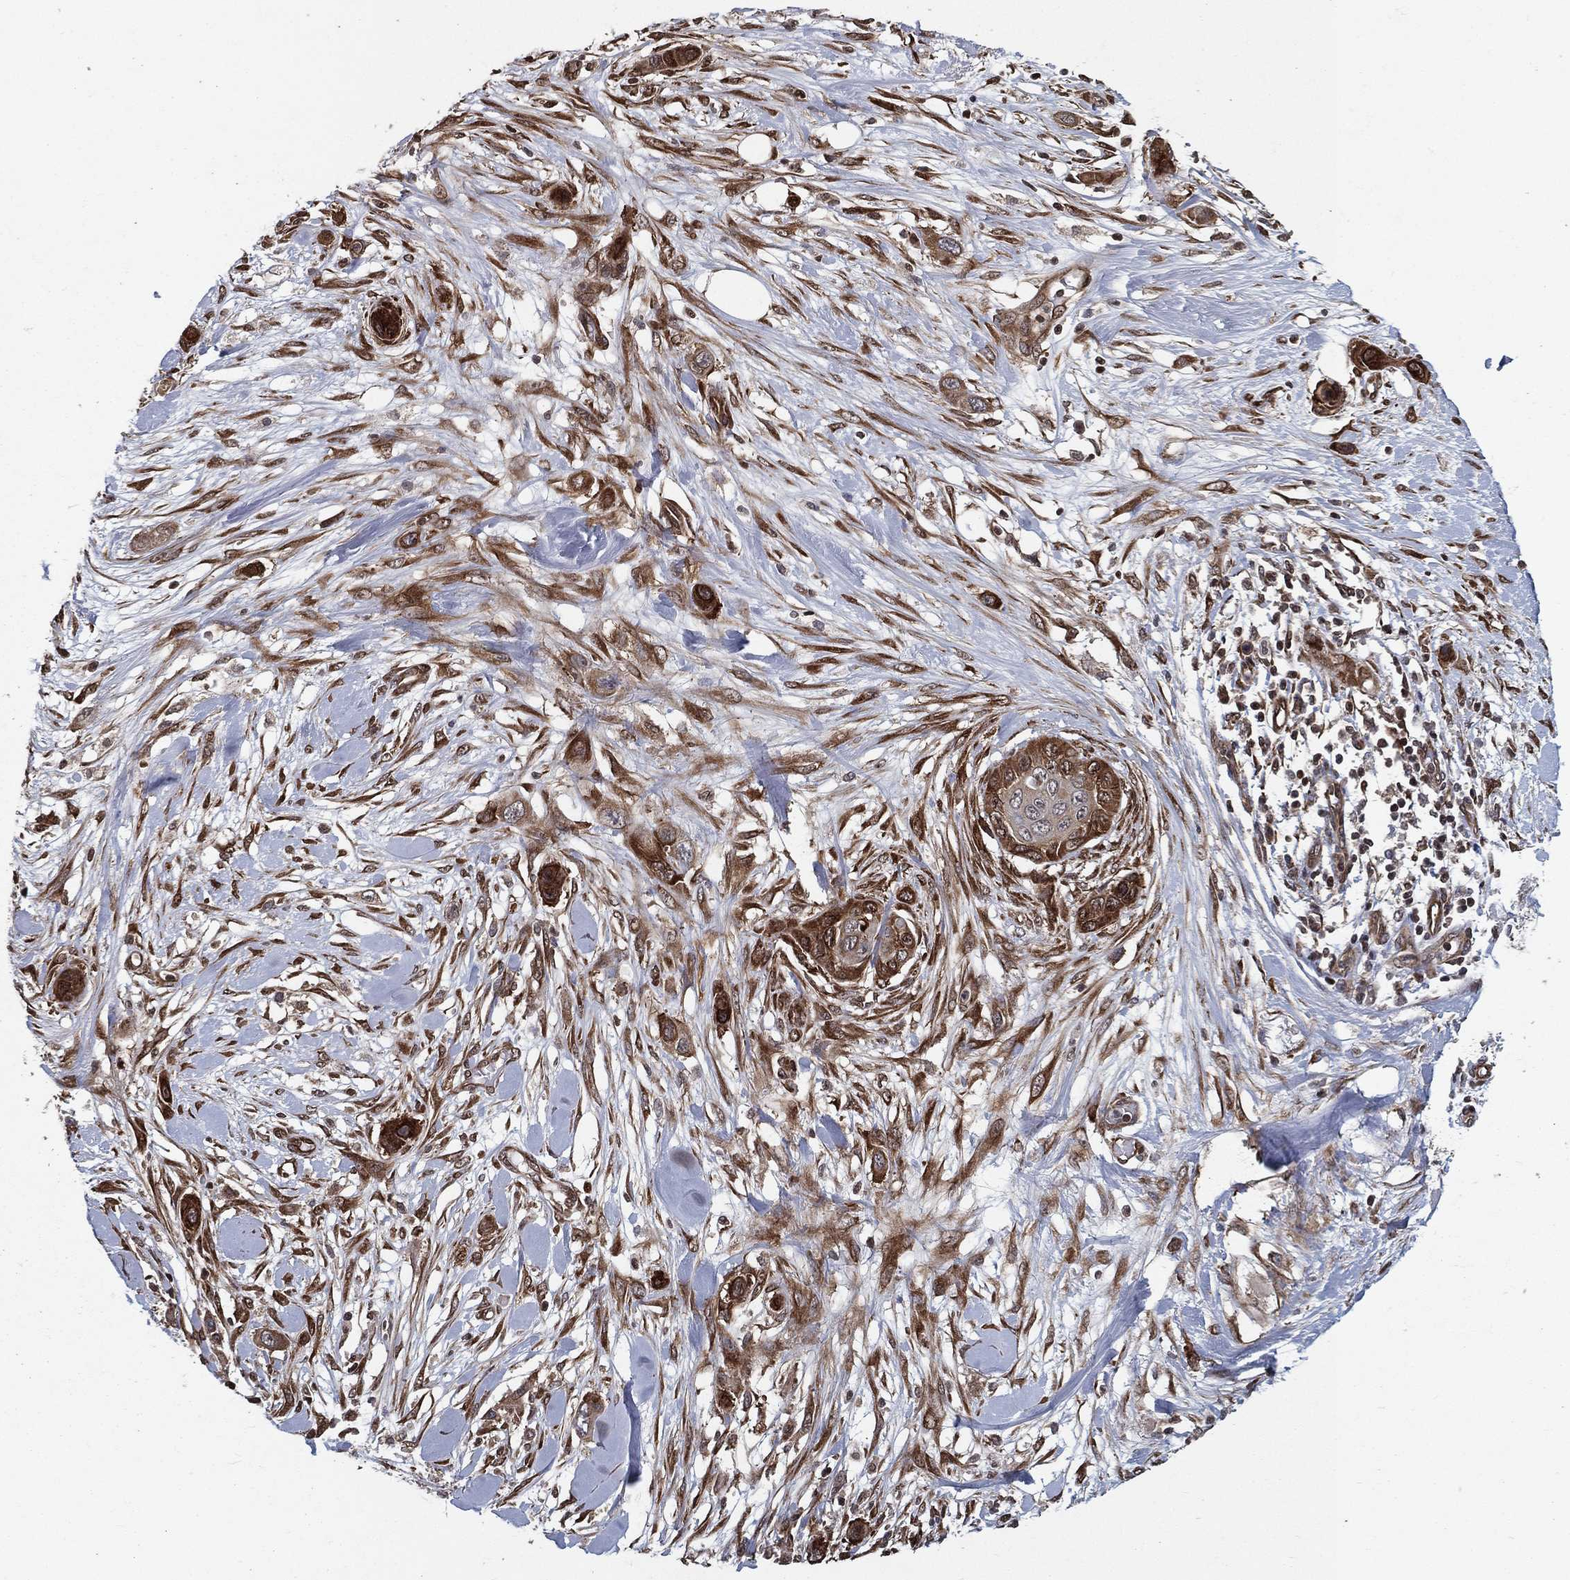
{"staining": {"intensity": "strong", "quantity": "25%-75%", "location": "cytoplasmic/membranous"}, "tissue": "skin cancer", "cell_type": "Tumor cells", "image_type": "cancer", "snomed": [{"axis": "morphology", "description": "Squamous cell carcinoma, NOS"}, {"axis": "topography", "description": "Skin"}], "caption": "Strong cytoplasmic/membranous positivity is identified in about 25%-75% of tumor cells in skin cancer (squamous cell carcinoma).", "gene": "CERS2", "patient": {"sex": "male", "age": 79}}